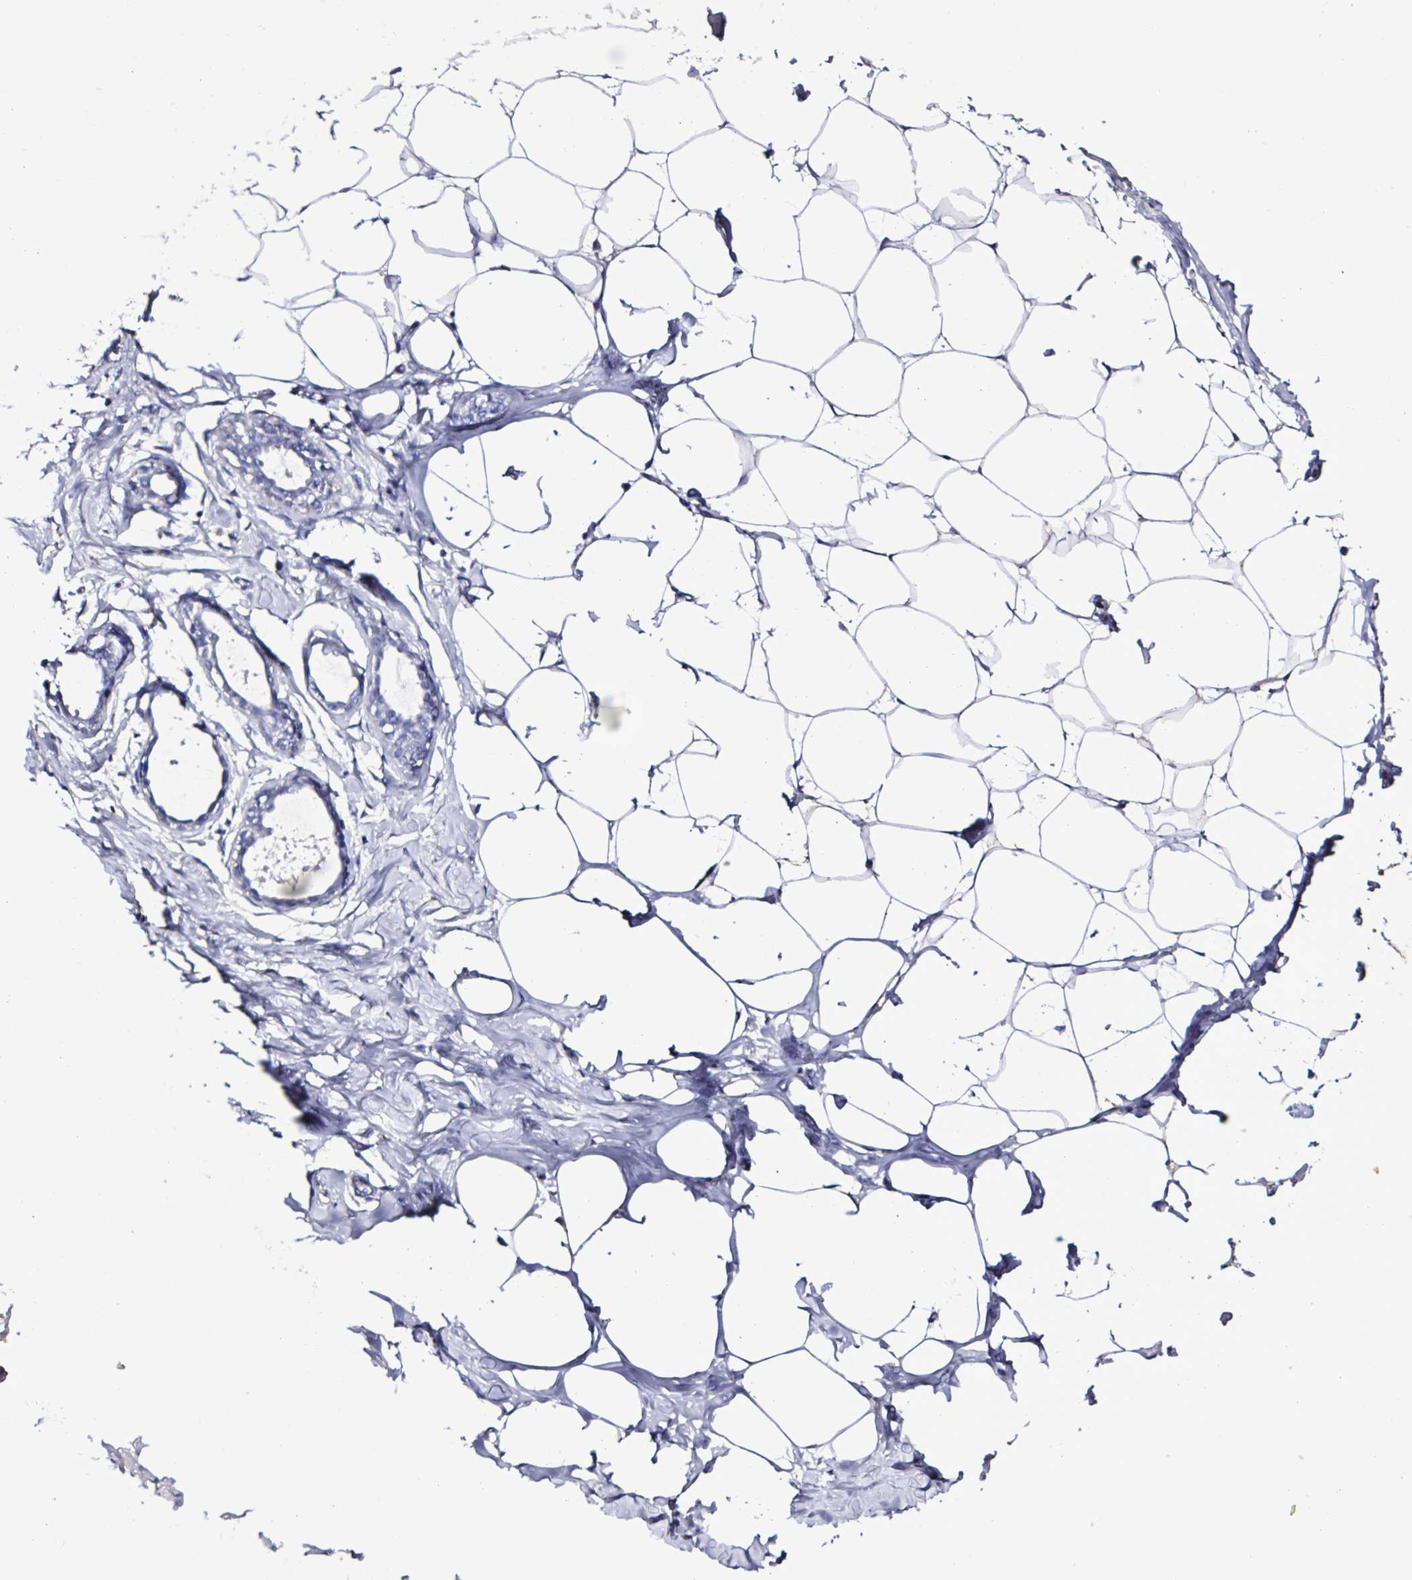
{"staining": {"intensity": "negative", "quantity": "none", "location": "none"}, "tissue": "breast", "cell_type": "Adipocytes", "image_type": "normal", "snomed": [{"axis": "morphology", "description": "Normal tissue, NOS"}, {"axis": "topography", "description": "Breast"}], "caption": "DAB immunohistochemical staining of unremarkable breast shows no significant positivity in adipocytes.", "gene": "PLA2G4E", "patient": {"sex": "female", "age": 27}}